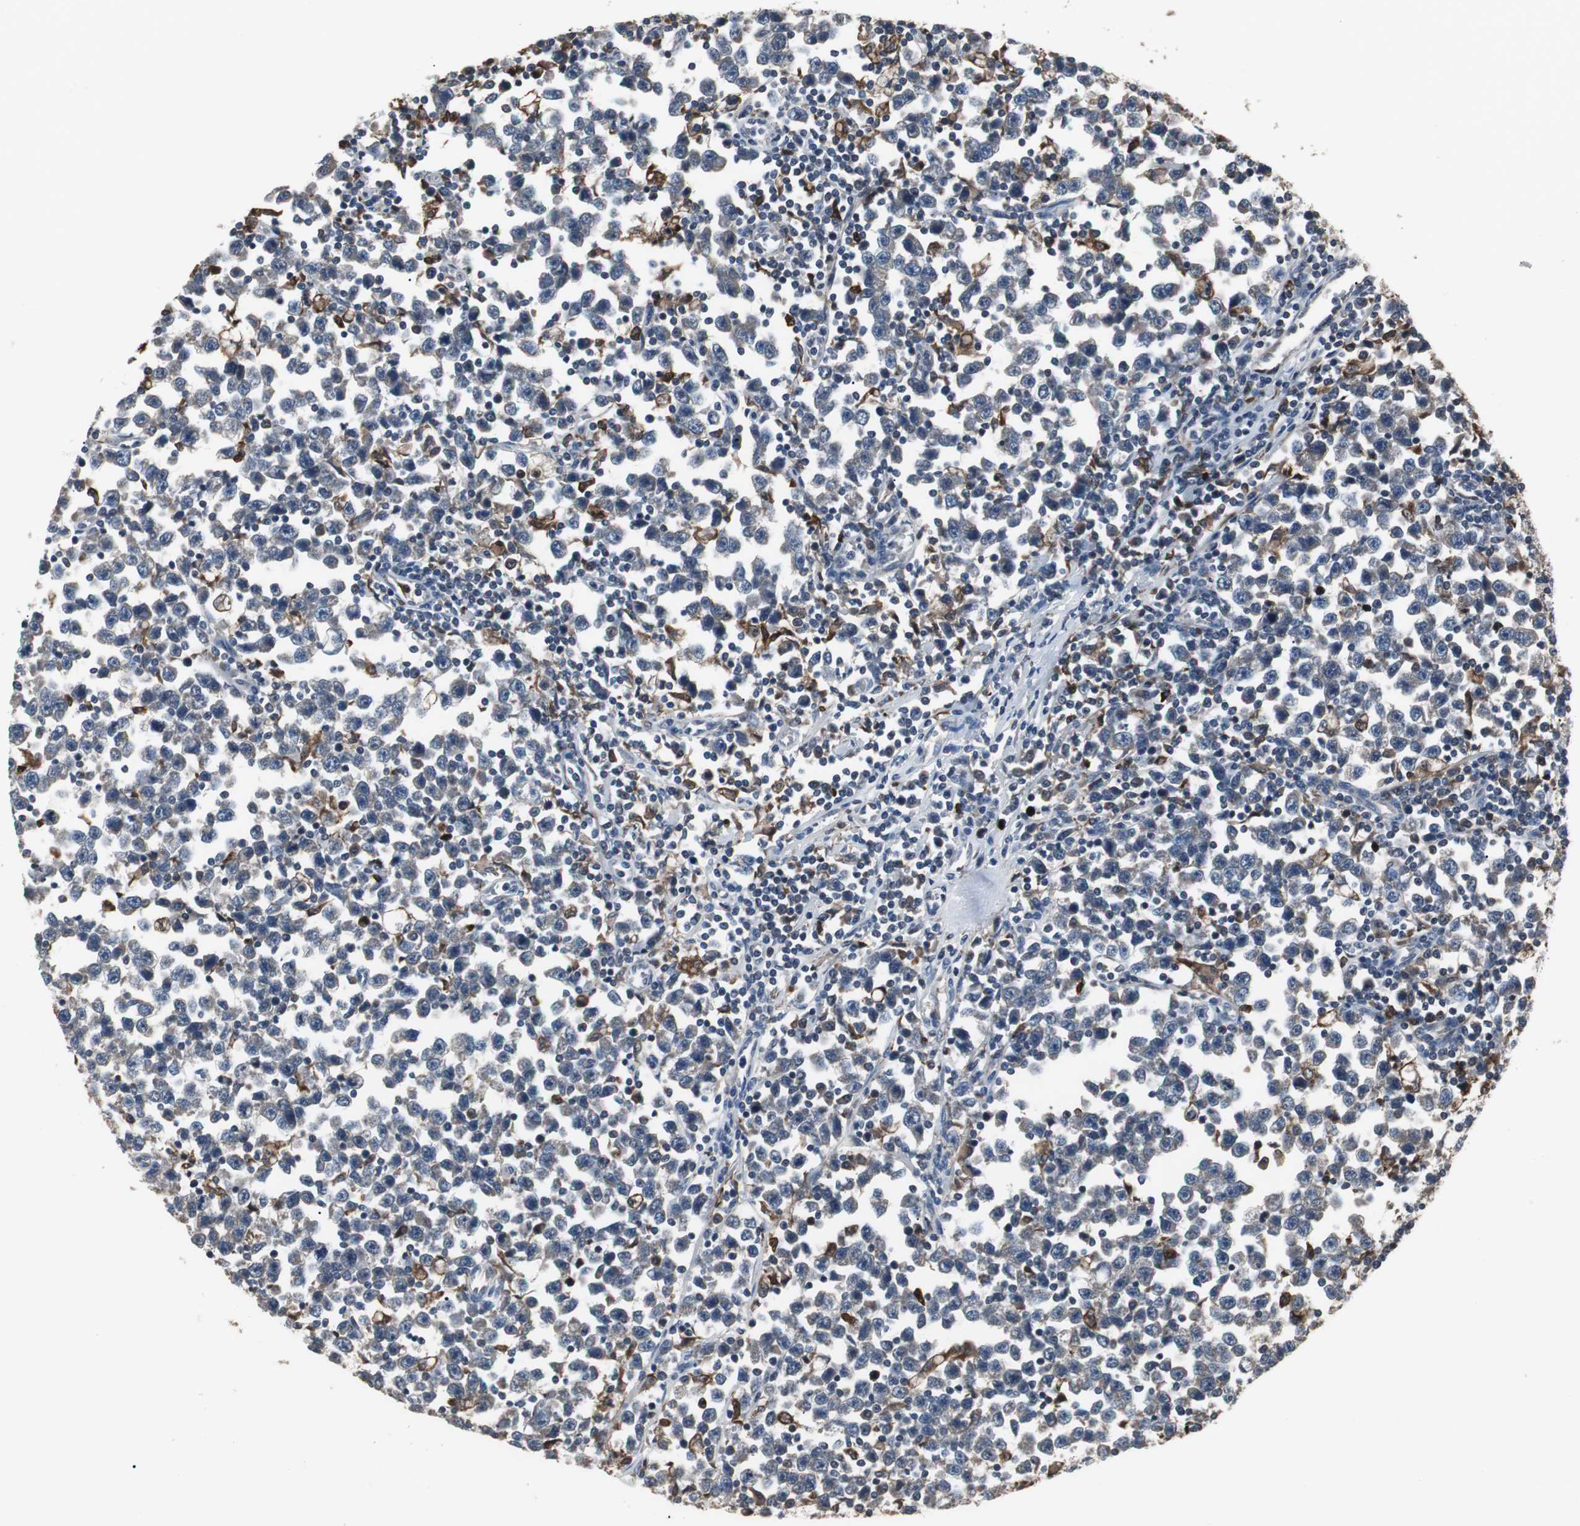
{"staining": {"intensity": "negative", "quantity": "none", "location": "none"}, "tissue": "testis cancer", "cell_type": "Tumor cells", "image_type": "cancer", "snomed": [{"axis": "morphology", "description": "Seminoma, NOS"}, {"axis": "topography", "description": "Testis"}], "caption": "There is no significant staining in tumor cells of testis seminoma.", "gene": "NCF2", "patient": {"sex": "male", "age": 43}}